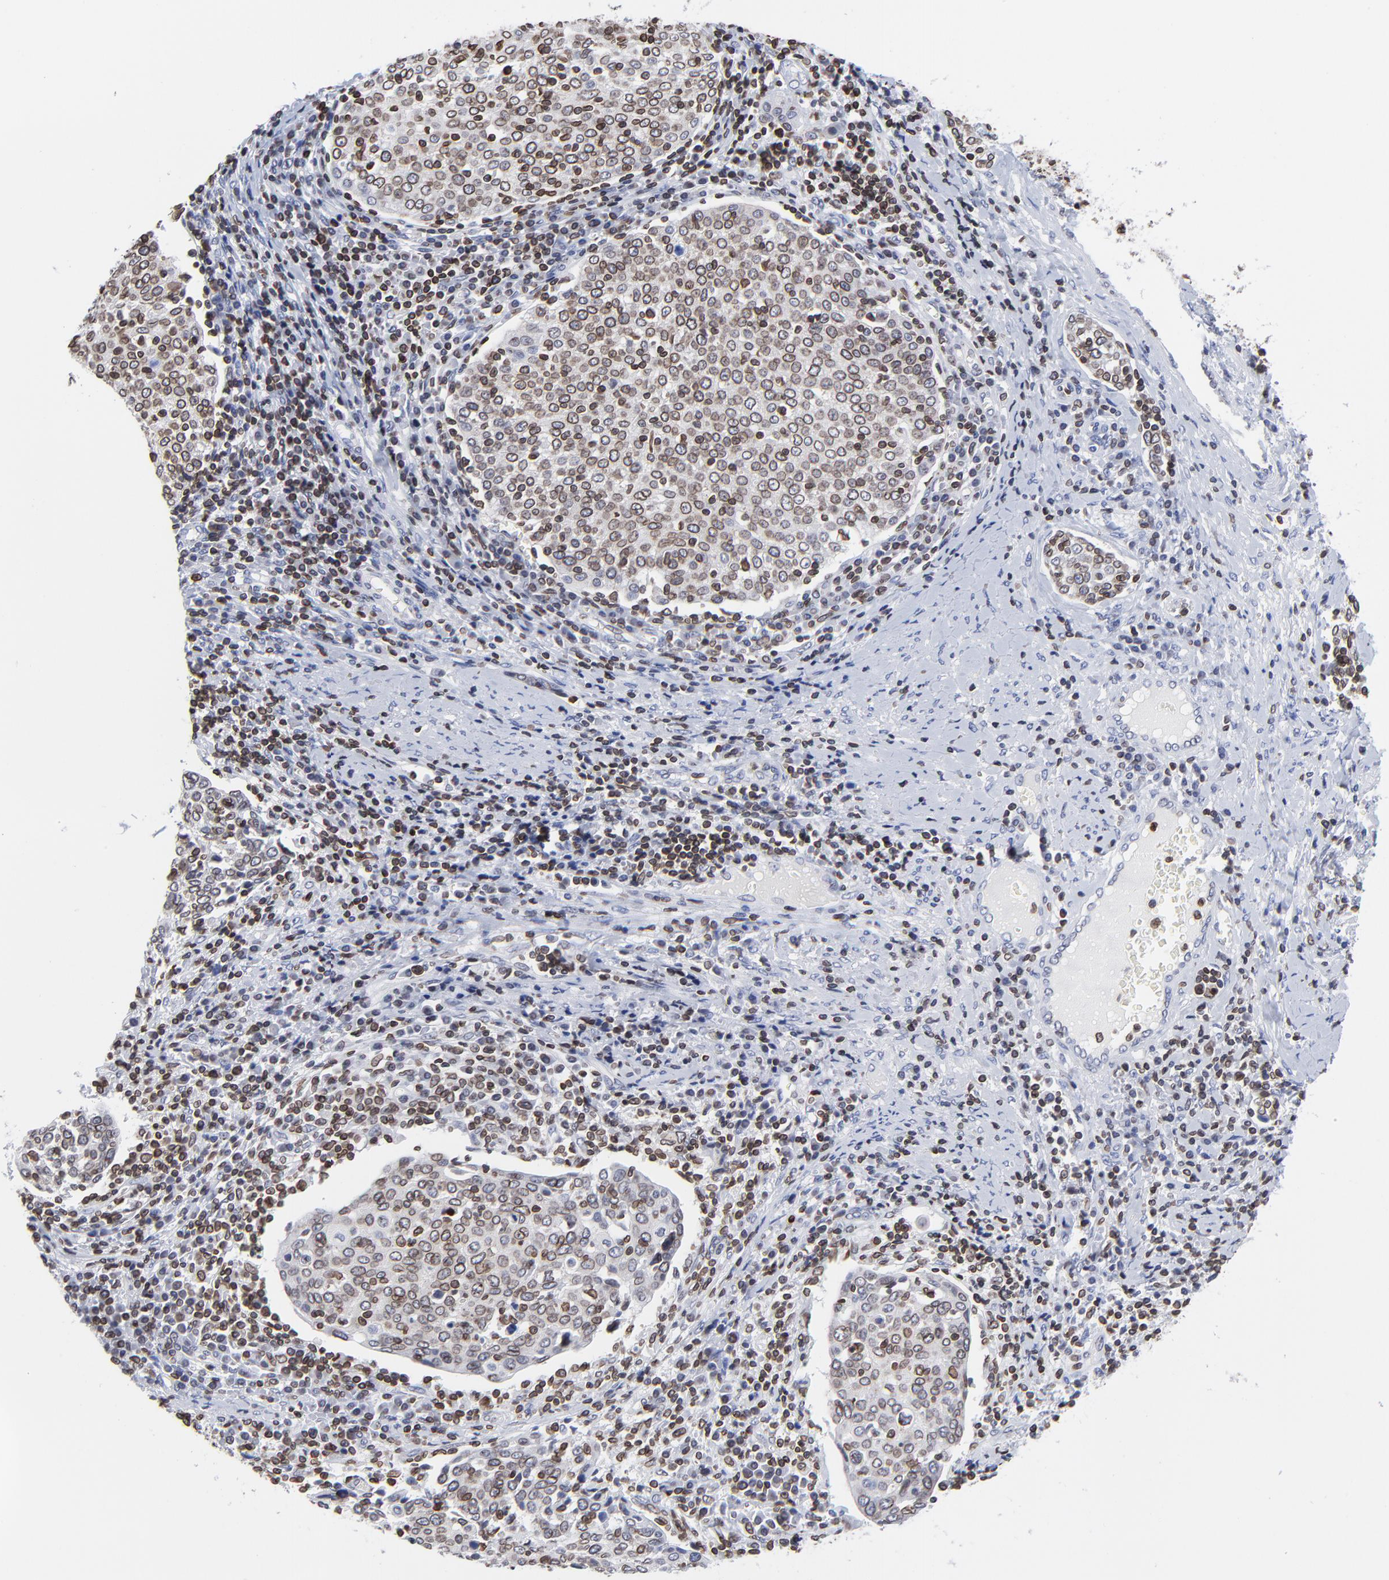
{"staining": {"intensity": "moderate", "quantity": ">75%", "location": "cytoplasmic/membranous,nuclear"}, "tissue": "cervical cancer", "cell_type": "Tumor cells", "image_type": "cancer", "snomed": [{"axis": "morphology", "description": "Squamous cell carcinoma, NOS"}, {"axis": "topography", "description": "Cervix"}], "caption": "Immunohistochemistry (IHC) (DAB (3,3'-diaminobenzidine)) staining of human cervical cancer demonstrates moderate cytoplasmic/membranous and nuclear protein staining in about >75% of tumor cells.", "gene": "THAP7", "patient": {"sex": "female", "age": 40}}